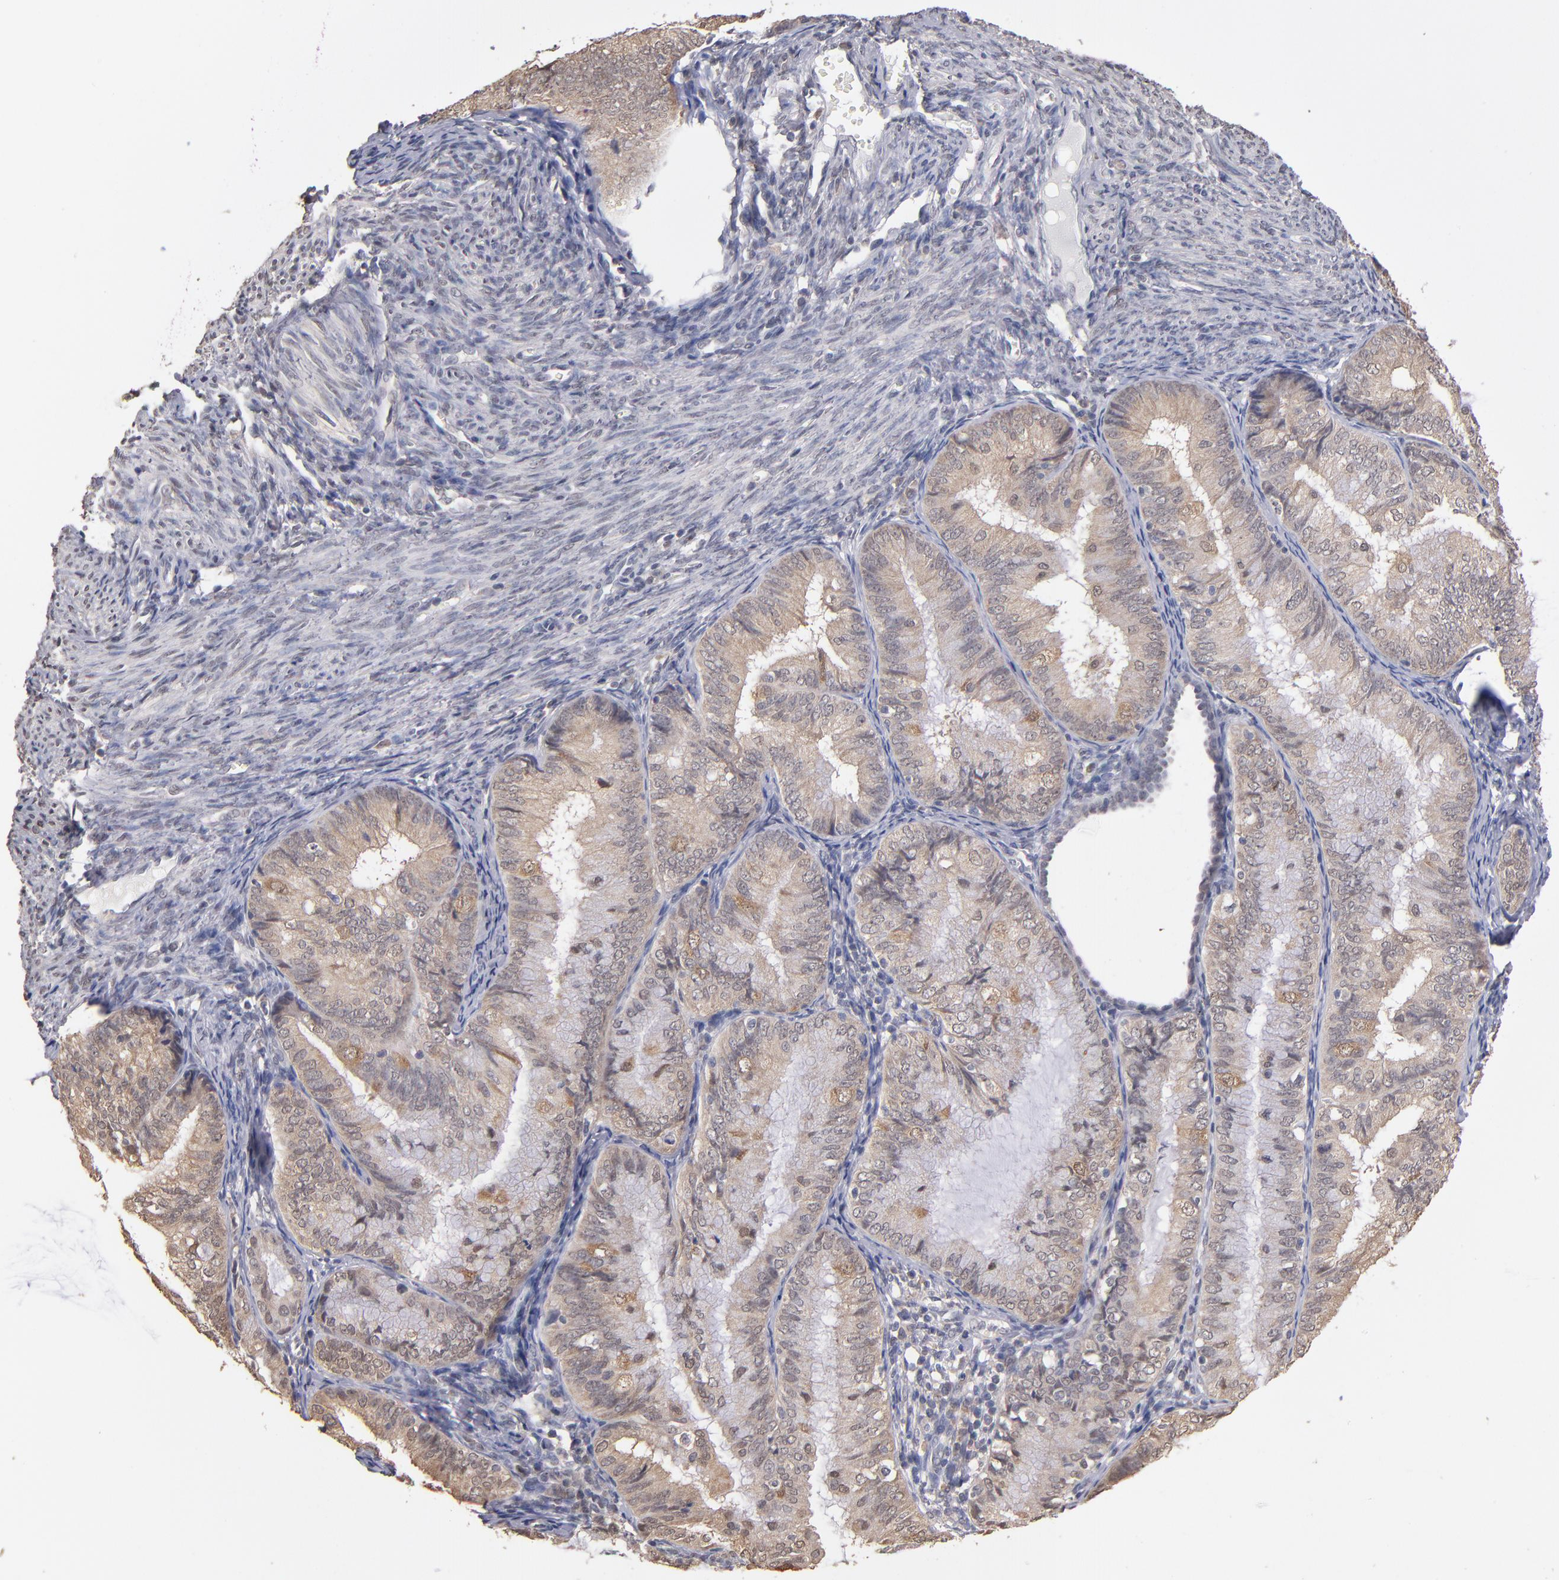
{"staining": {"intensity": "weak", "quantity": "25%-75%", "location": "cytoplasmic/membranous,nuclear"}, "tissue": "endometrial cancer", "cell_type": "Tumor cells", "image_type": "cancer", "snomed": [{"axis": "morphology", "description": "Adenocarcinoma, NOS"}, {"axis": "topography", "description": "Endometrium"}], "caption": "Protein expression analysis of adenocarcinoma (endometrial) demonstrates weak cytoplasmic/membranous and nuclear expression in approximately 25%-75% of tumor cells. The staining was performed using DAB to visualize the protein expression in brown, while the nuclei were stained in blue with hematoxylin (Magnification: 20x).", "gene": "PSMD10", "patient": {"sex": "female", "age": 66}}